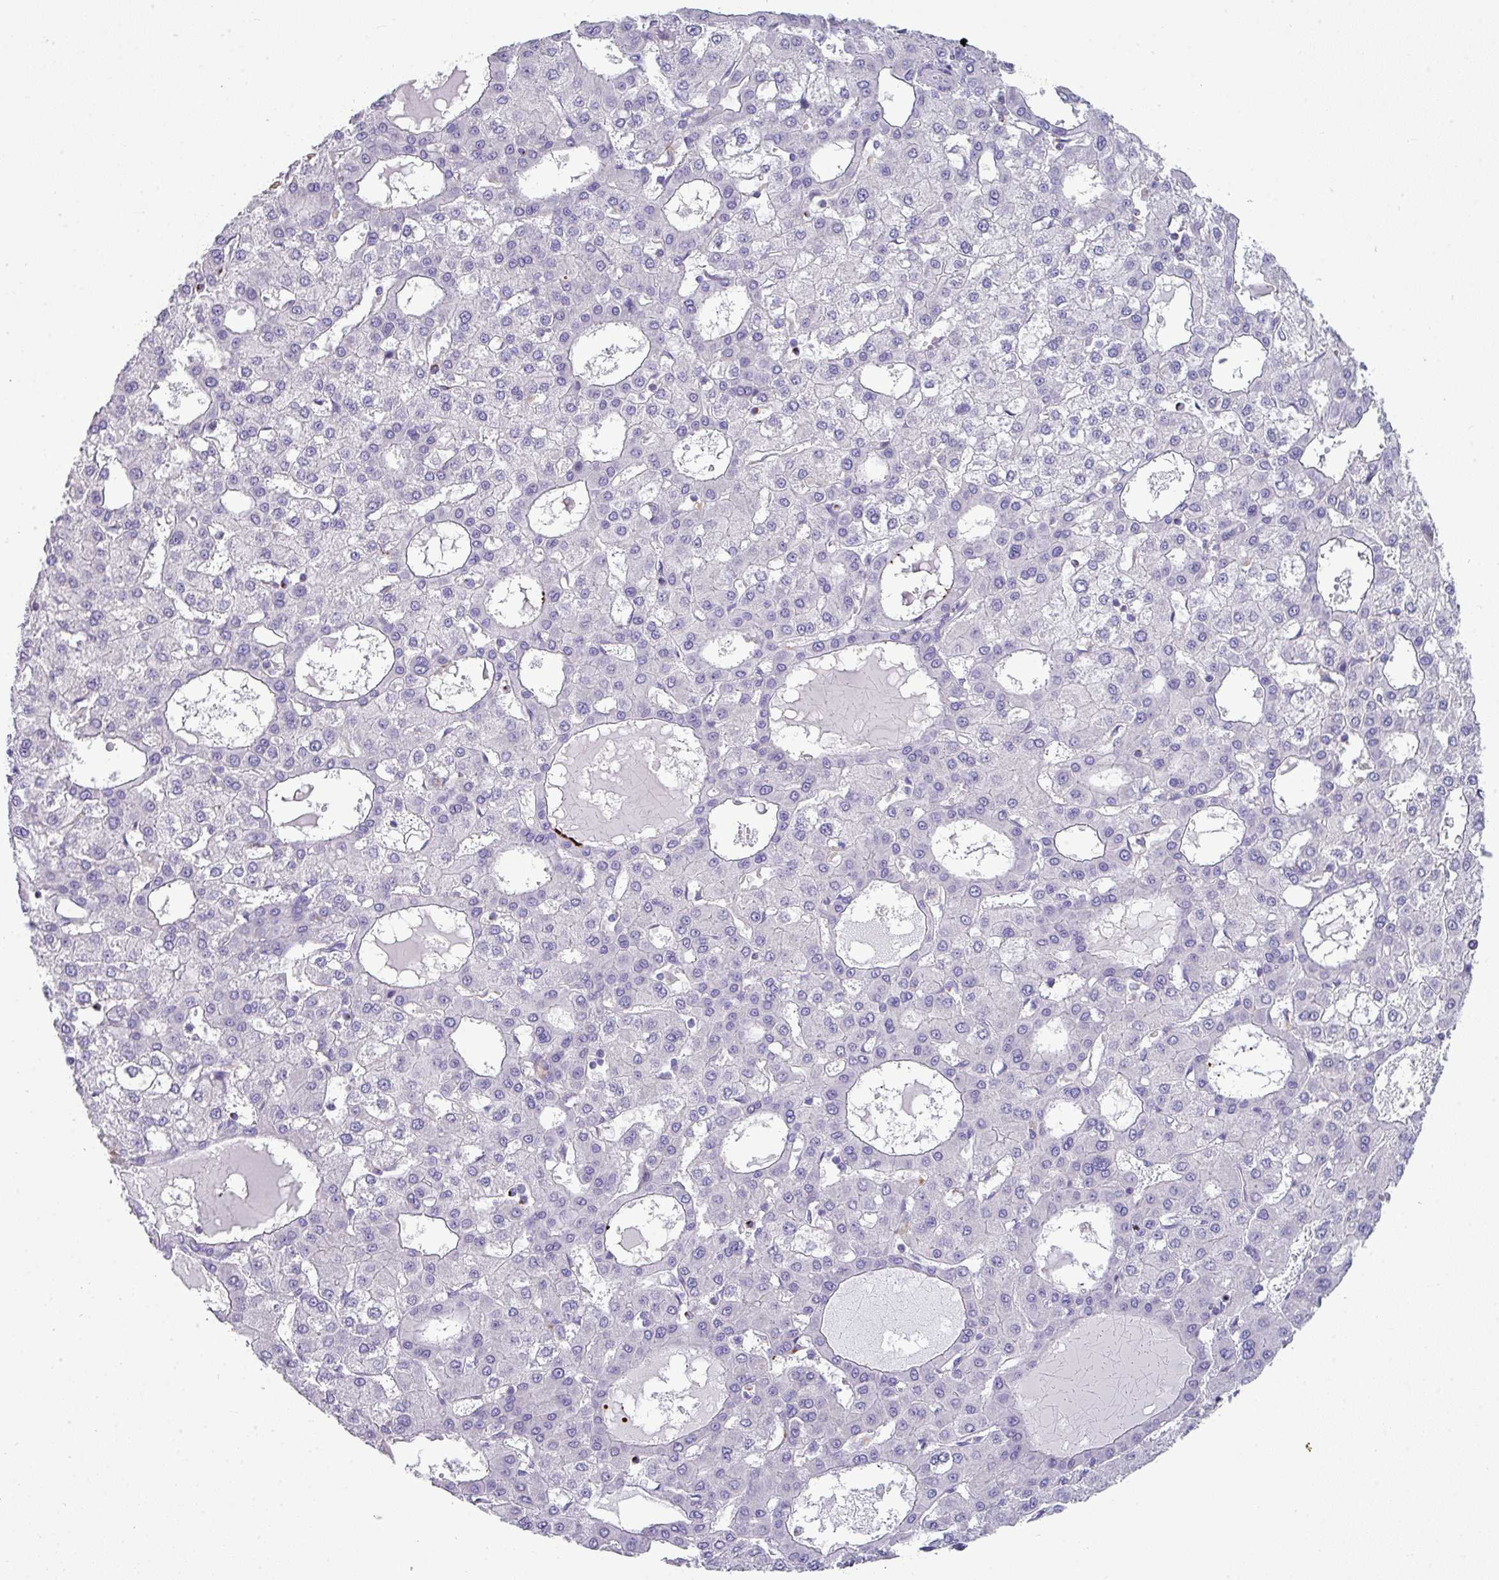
{"staining": {"intensity": "negative", "quantity": "none", "location": "none"}, "tissue": "liver cancer", "cell_type": "Tumor cells", "image_type": "cancer", "snomed": [{"axis": "morphology", "description": "Carcinoma, Hepatocellular, NOS"}, {"axis": "topography", "description": "Liver"}], "caption": "Human liver hepatocellular carcinoma stained for a protein using immunohistochemistry reveals no expression in tumor cells.", "gene": "ZNF568", "patient": {"sex": "male", "age": 47}}